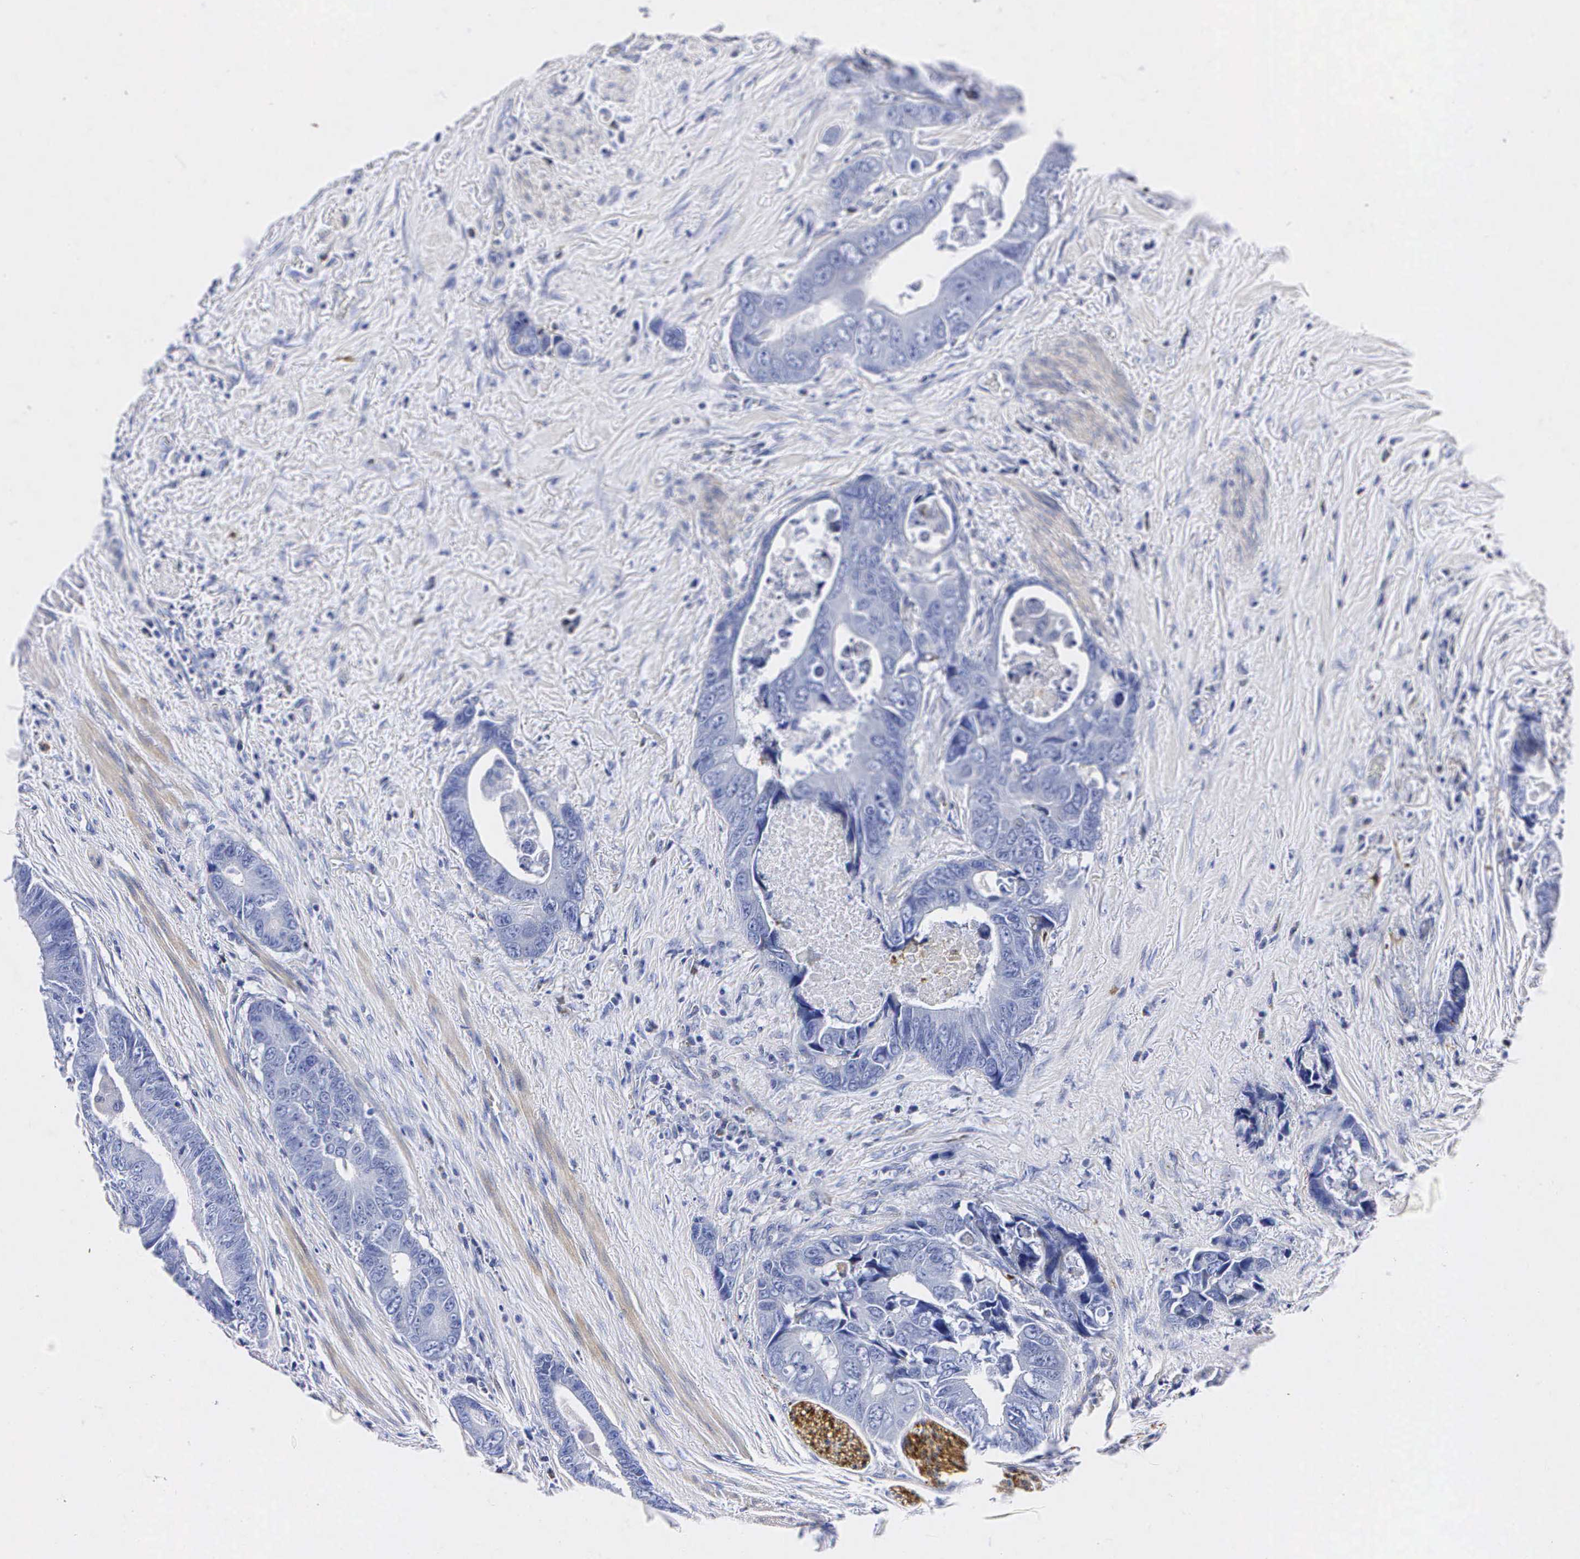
{"staining": {"intensity": "negative", "quantity": "none", "location": "none"}, "tissue": "colorectal cancer", "cell_type": "Tumor cells", "image_type": "cancer", "snomed": [{"axis": "morphology", "description": "Adenocarcinoma, NOS"}, {"axis": "topography", "description": "Rectum"}], "caption": "A histopathology image of human adenocarcinoma (colorectal) is negative for staining in tumor cells.", "gene": "ENO2", "patient": {"sex": "female", "age": 67}}